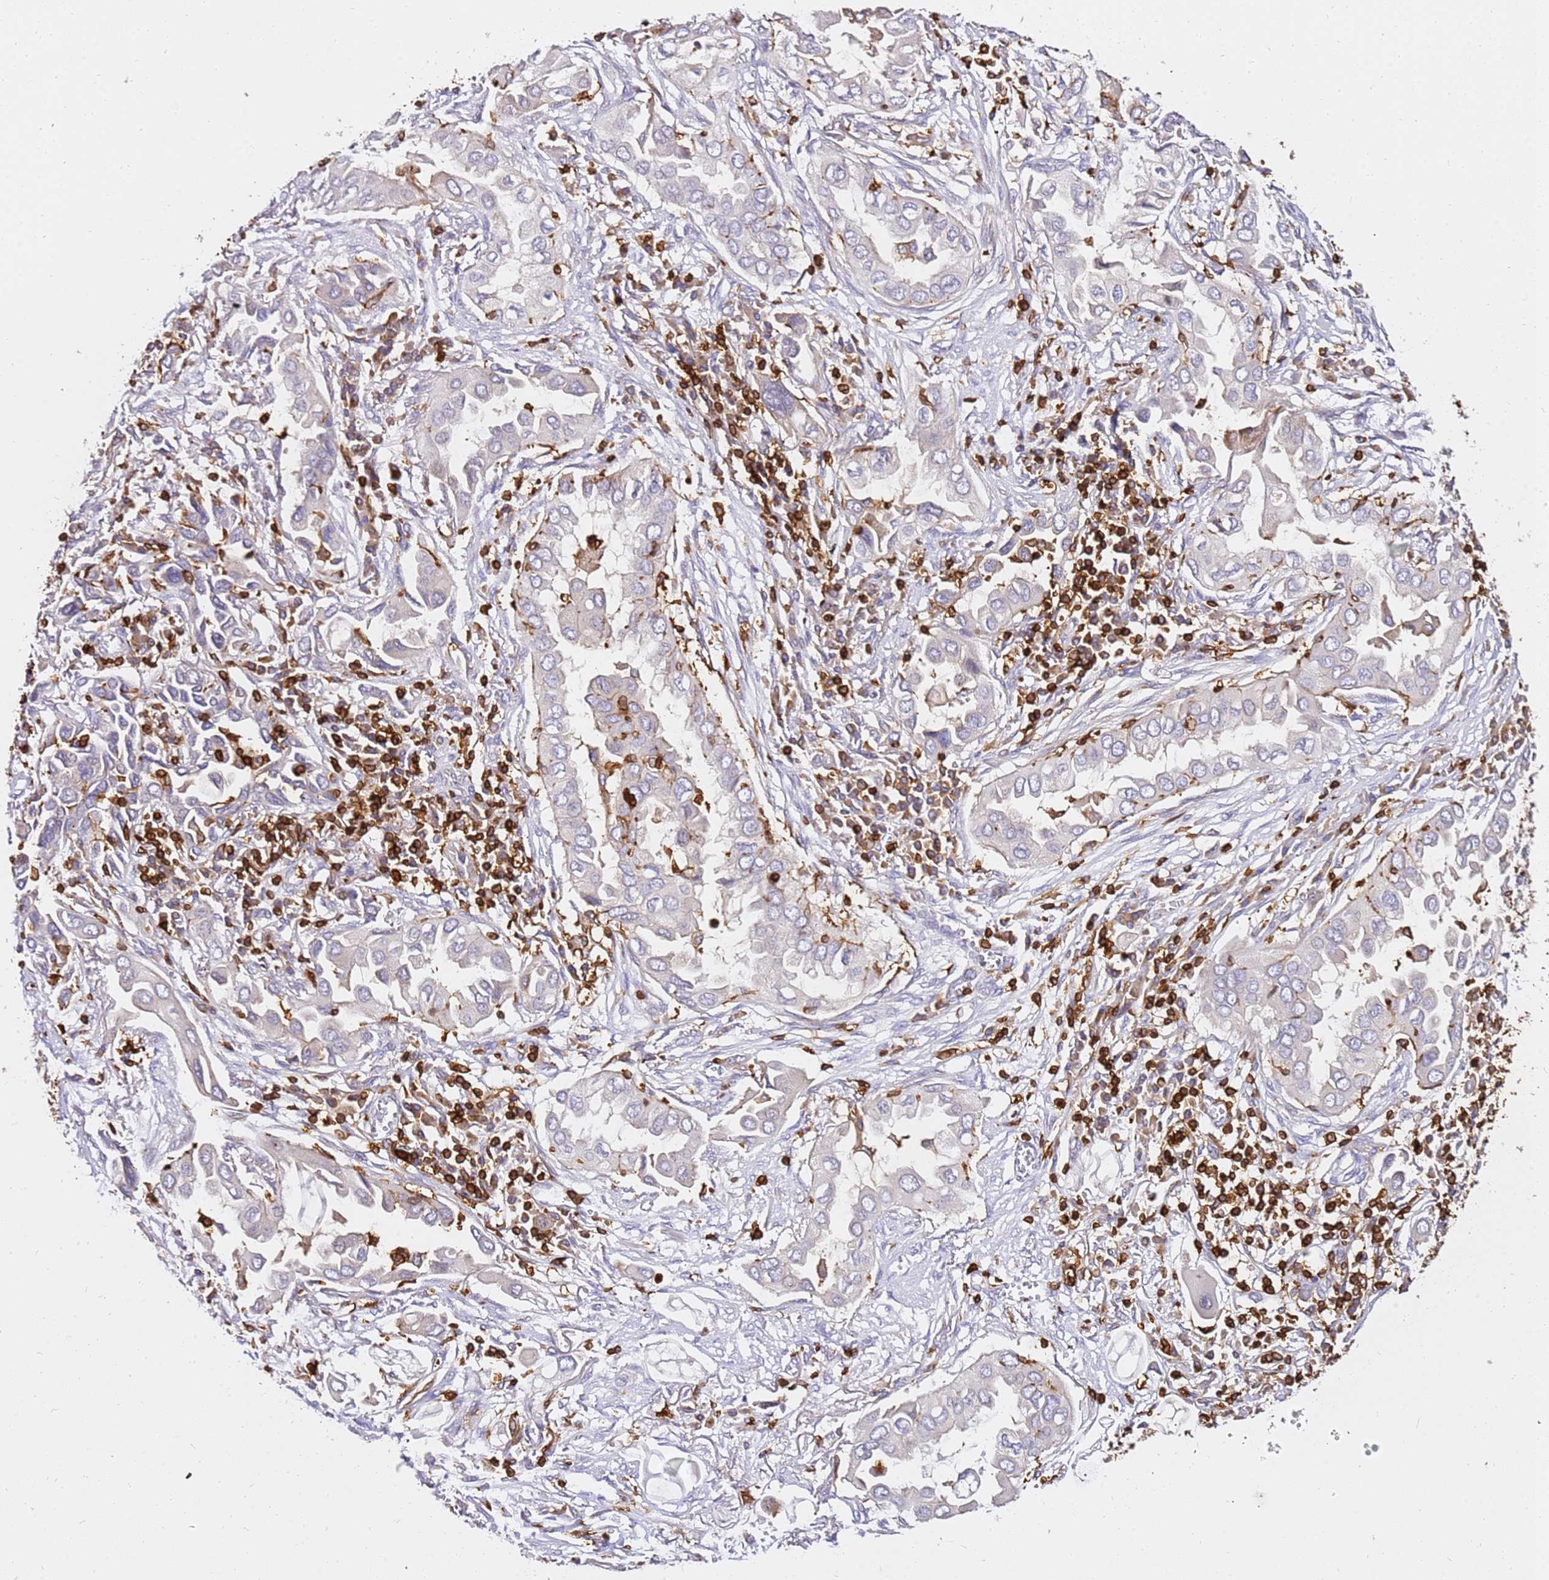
{"staining": {"intensity": "weak", "quantity": "<25%", "location": "cytoplasmic/membranous"}, "tissue": "lung cancer", "cell_type": "Tumor cells", "image_type": "cancer", "snomed": [{"axis": "morphology", "description": "Adenocarcinoma, NOS"}, {"axis": "topography", "description": "Lung"}], "caption": "The image reveals no significant staining in tumor cells of adenocarcinoma (lung). Brightfield microscopy of IHC stained with DAB (brown) and hematoxylin (blue), captured at high magnification.", "gene": "CORO1A", "patient": {"sex": "female", "age": 76}}